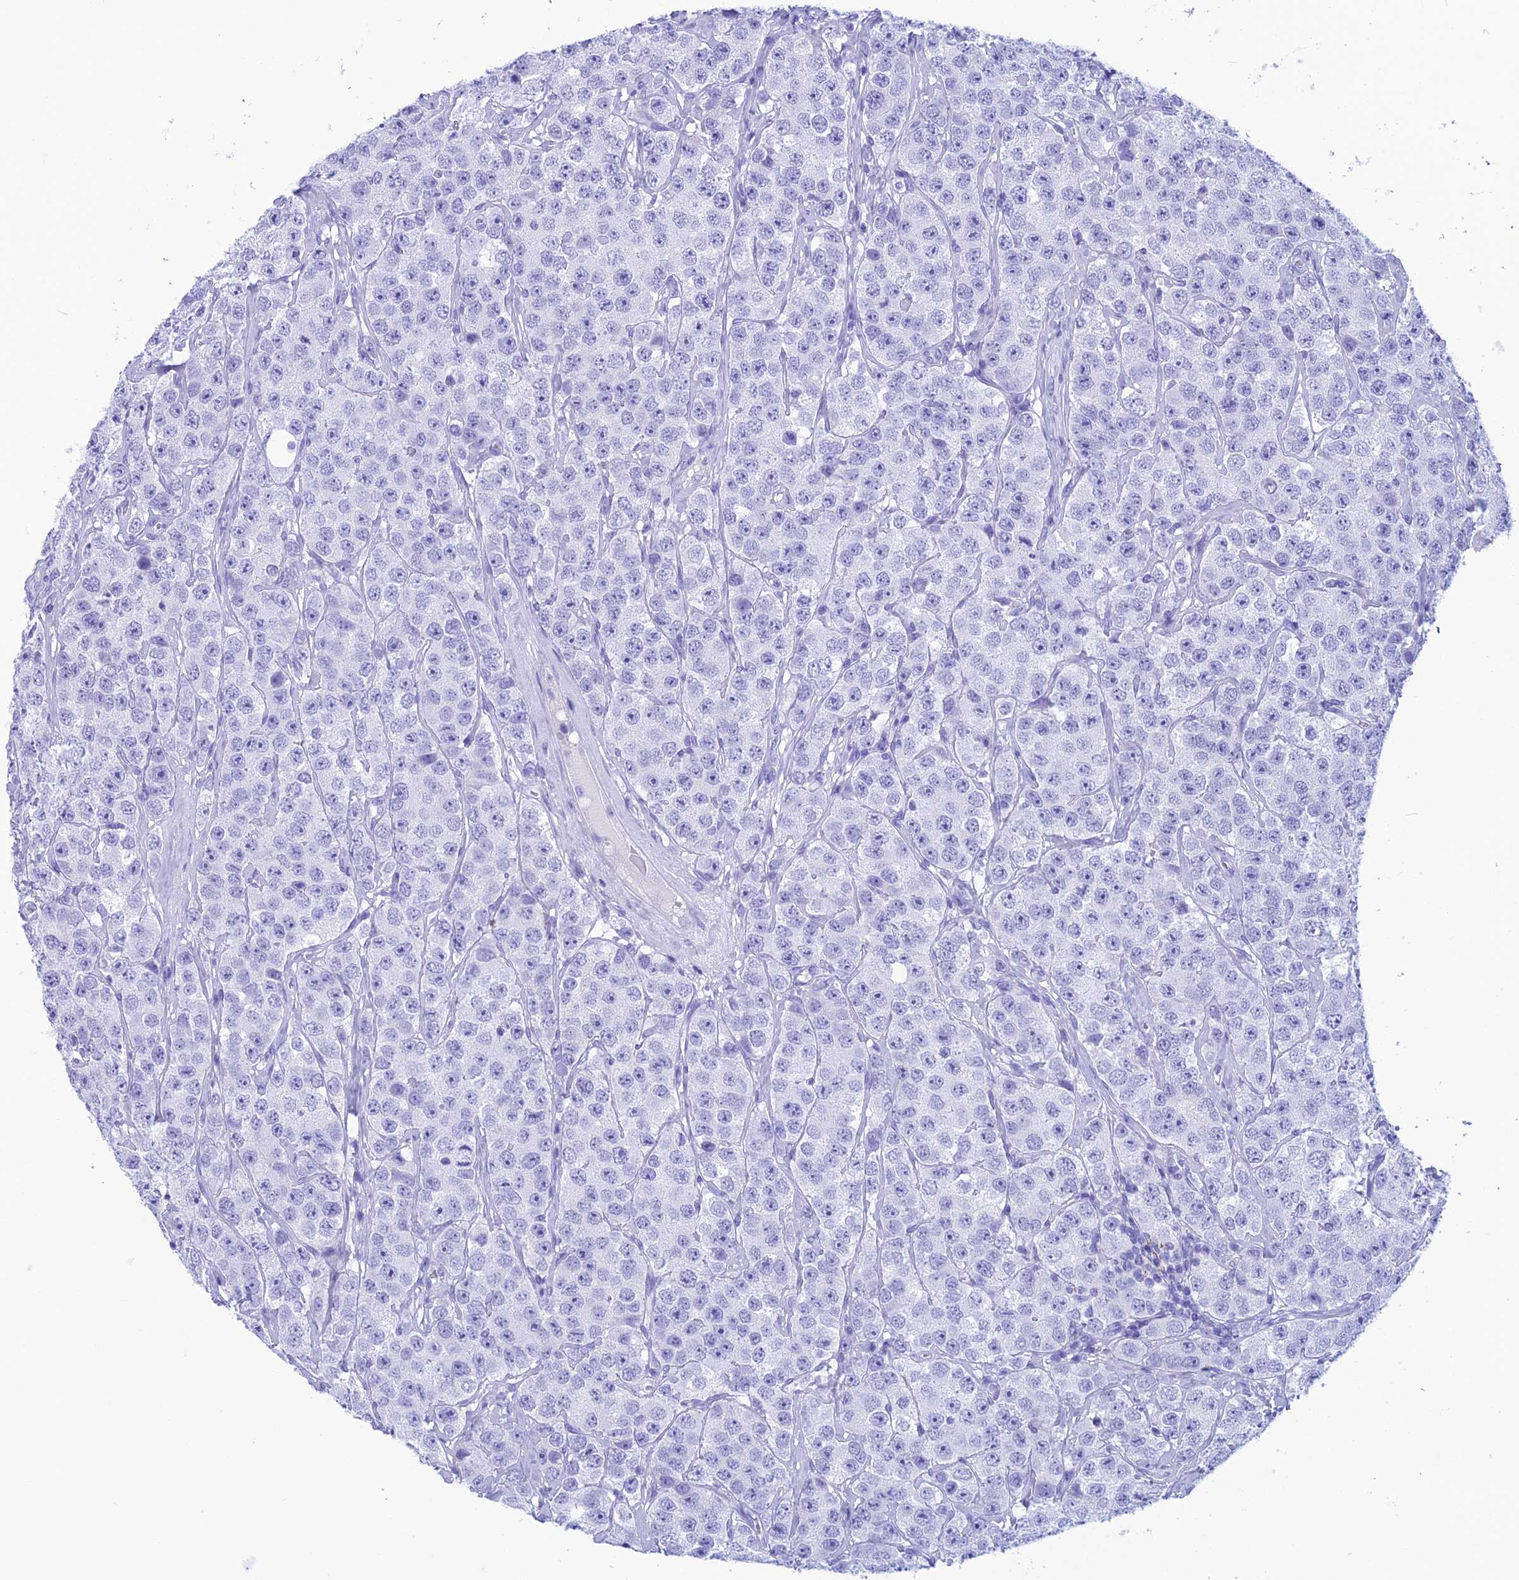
{"staining": {"intensity": "negative", "quantity": "none", "location": "none"}, "tissue": "testis cancer", "cell_type": "Tumor cells", "image_type": "cancer", "snomed": [{"axis": "morphology", "description": "Seminoma, NOS"}, {"axis": "topography", "description": "Testis"}], "caption": "DAB (3,3'-diaminobenzidine) immunohistochemical staining of seminoma (testis) exhibits no significant expression in tumor cells. (DAB (3,3'-diaminobenzidine) immunohistochemistry (IHC) with hematoxylin counter stain).", "gene": "TRAM1L1", "patient": {"sex": "male", "age": 28}}